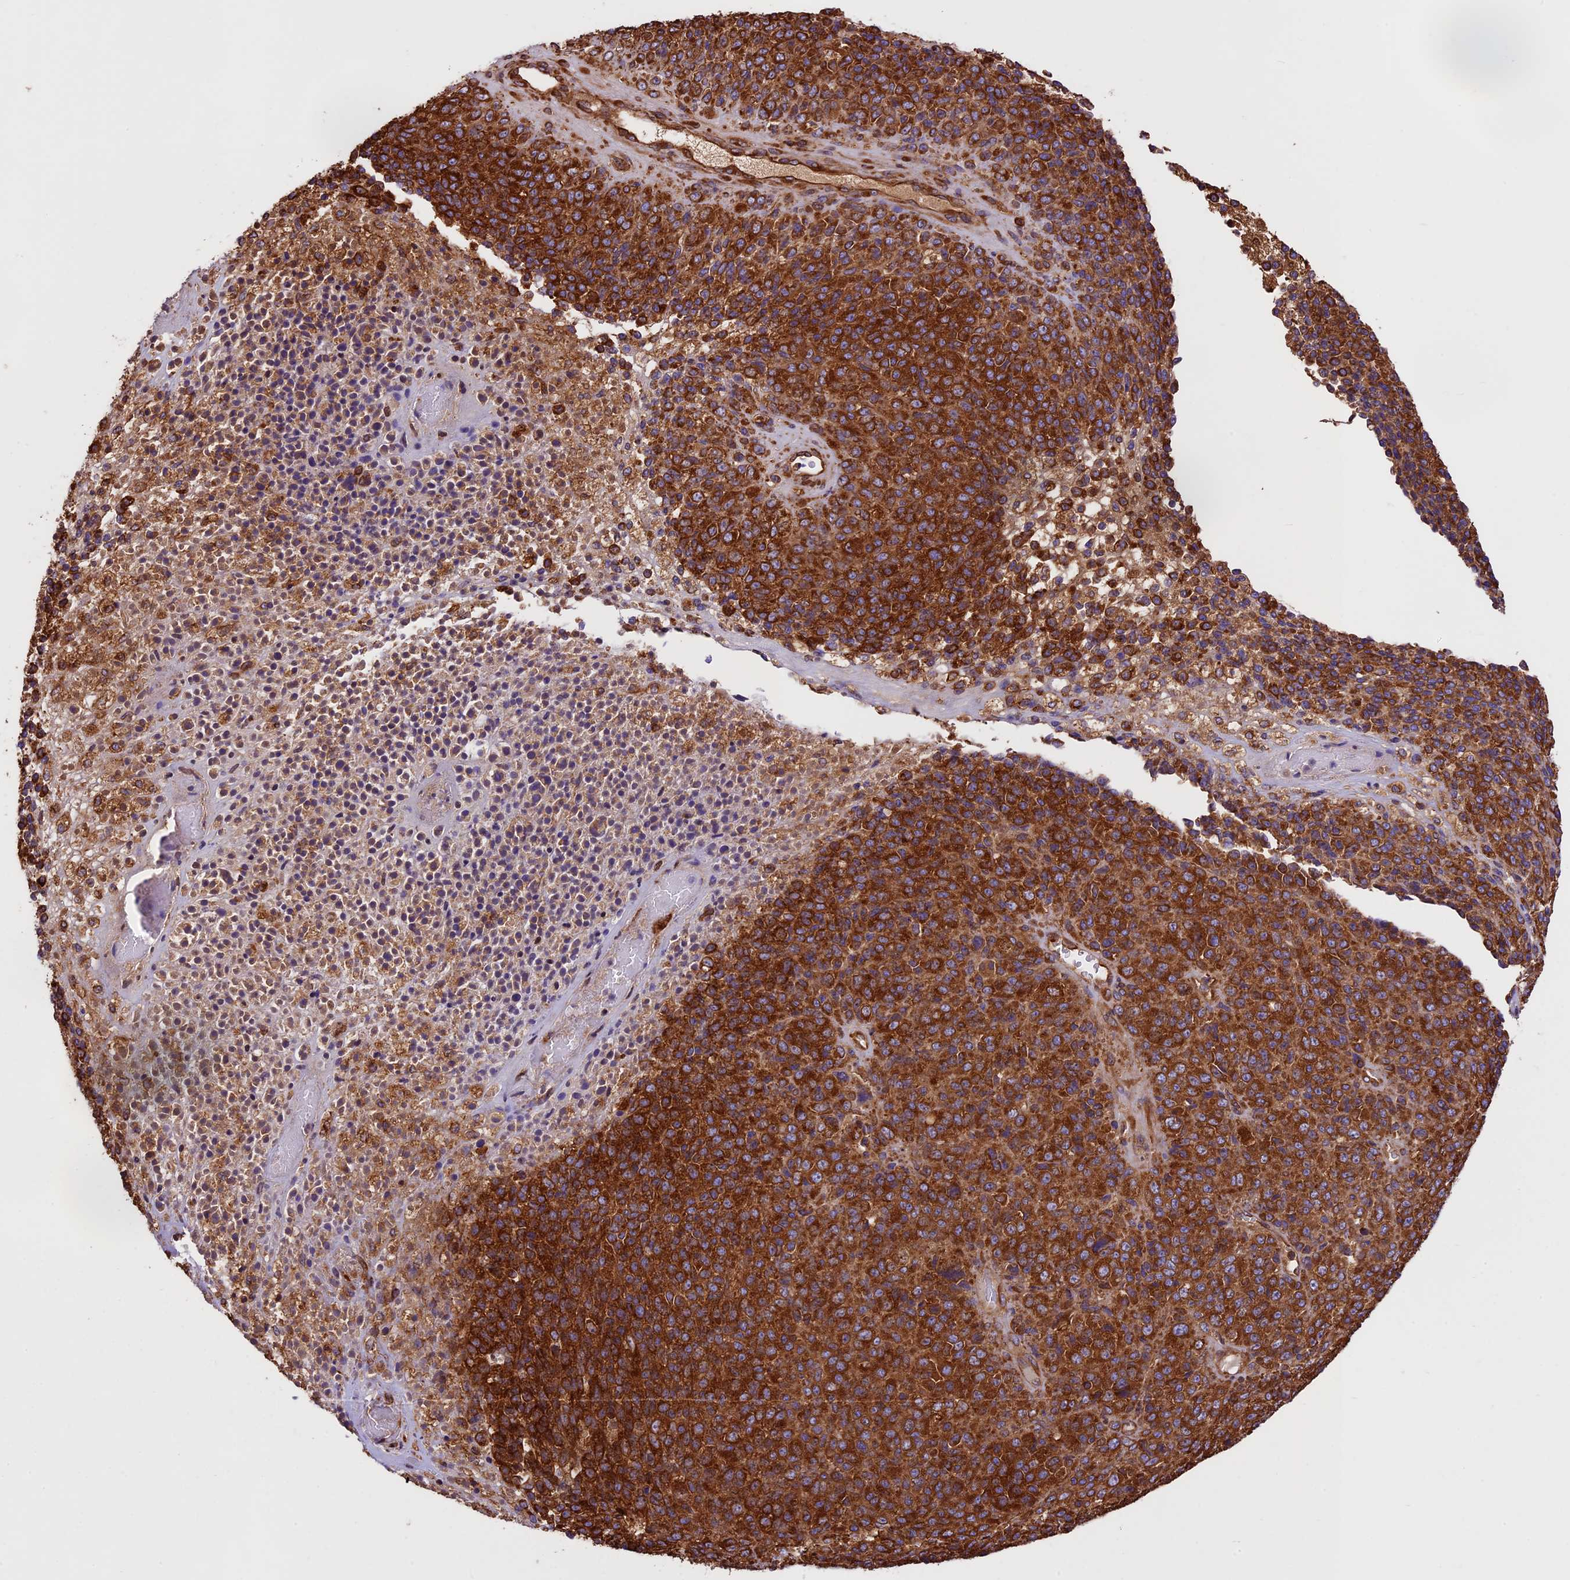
{"staining": {"intensity": "strong", "quantity": ">75%", "location": "cytoplasmic/membranous"}, "tissue": "melanoma", "cell_type": "Tumor cells", "image_type": "cancer", "snomed": [{"axis": "morphology", "description": "Malignant melanoma, Metastatic site"}, {"axis": "topography", "description": "Brain"}], "caption": "Immunohistochemical staining of malignant melanoma (metastatic site) demonstrates high levels of strong cytoplasmic/membranous staining in approximately >75% of tumor cells. (DAB IHC with brightfield microscopy, high magnification).", "gene": "KARS1", "patient": {"sex": "female", "age": 56}}